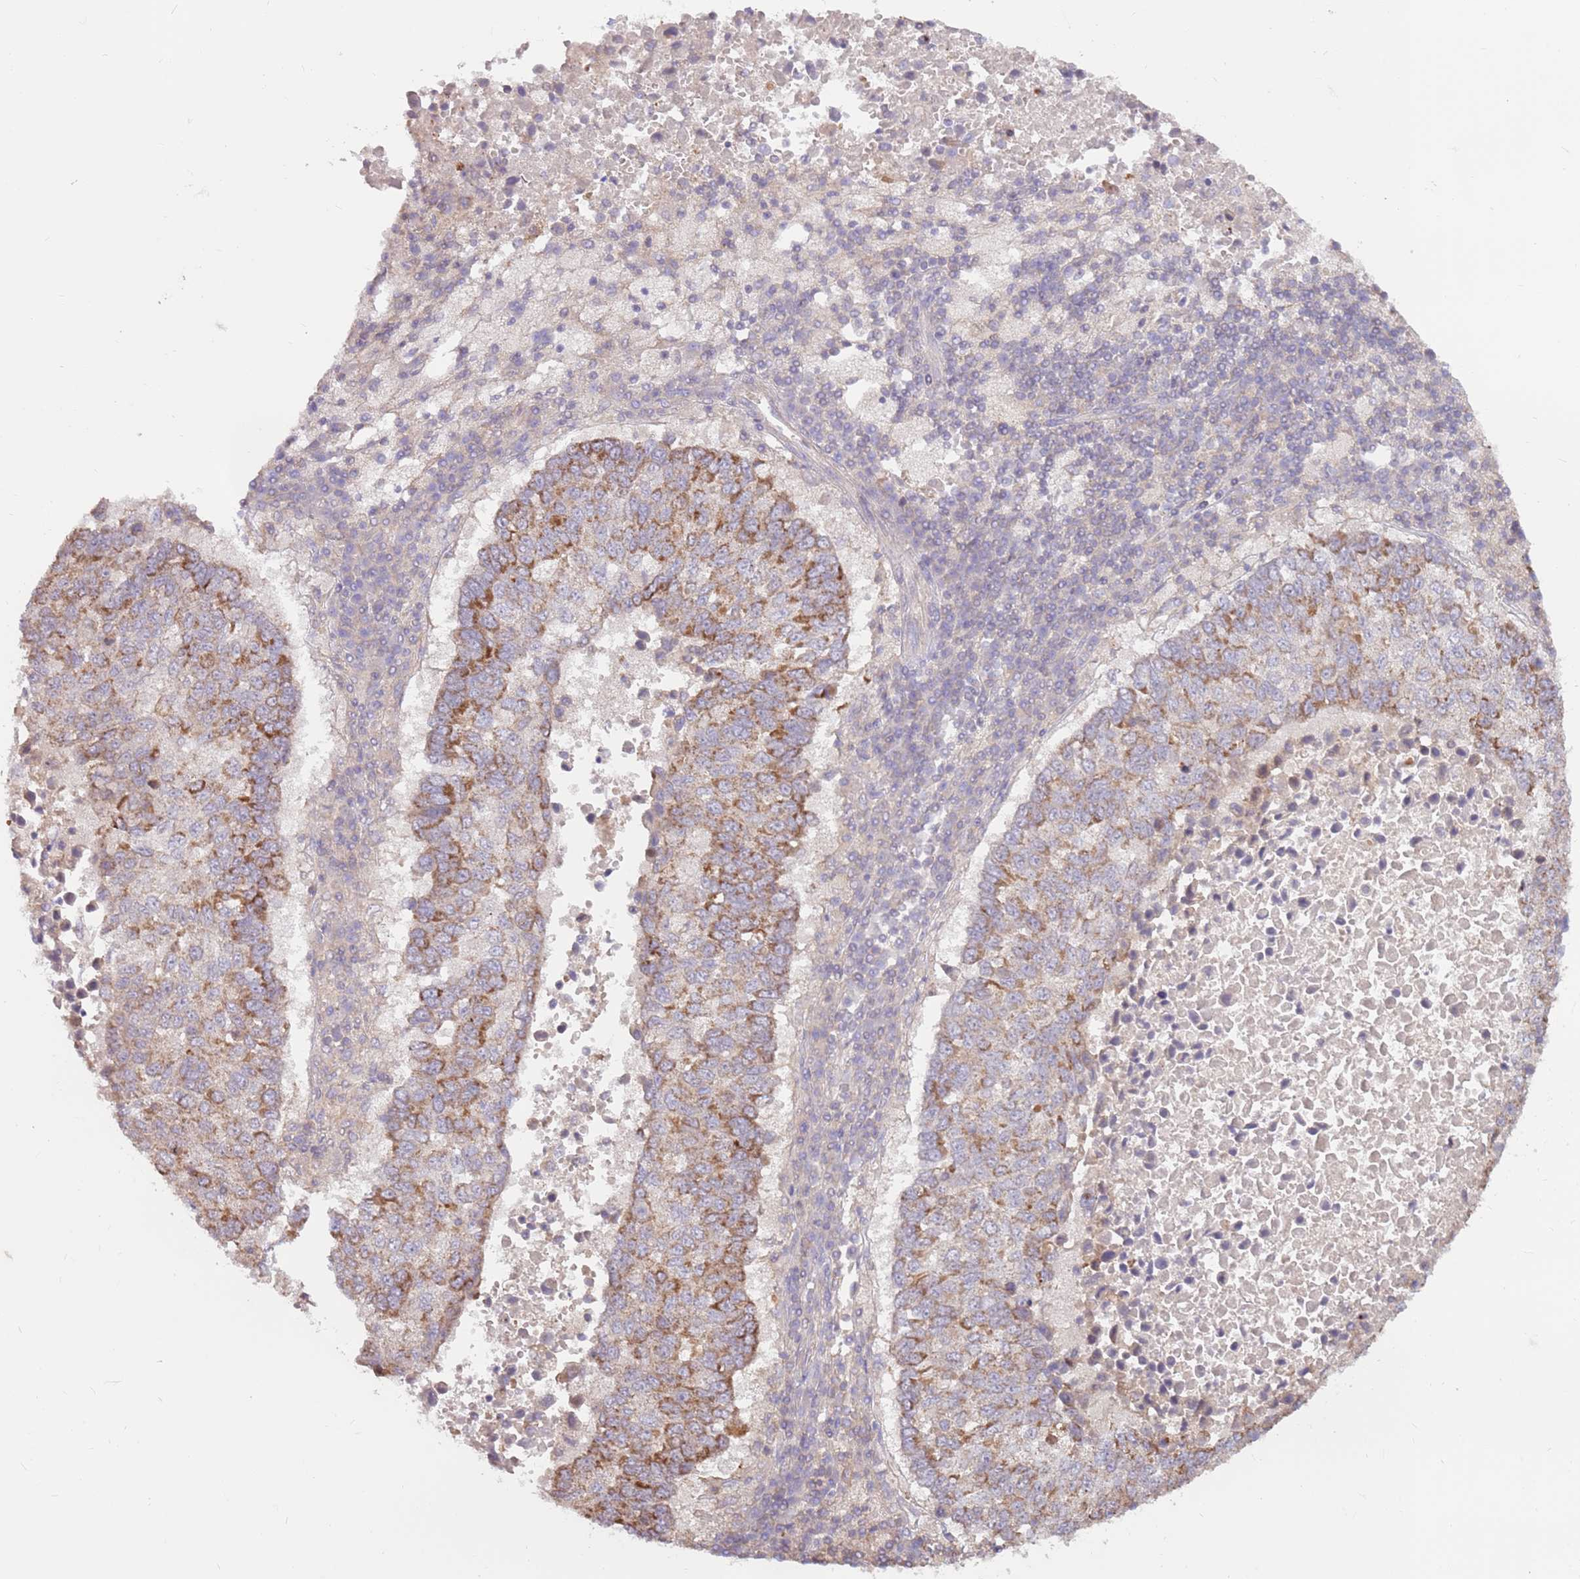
{"staining": {"intensity": "moderate", "quantity": ">75%", "location": "cytoplasmic/membranous"}, "tissue": "lung cancer", "cell_type": "Tumor cells", "image_type": "cancer", "snomed": [{"axis": "morphology", "description": "Squamous cell carcinoma, NOS"}, {"axis": "topography", "description": "Lung"}], "caption": "Immunohistochemical staining of human lung cancer (squamous cell carcinoma) displays moderate cytoplasmic/membranous protein staining in approximately >75% of tumor cells. The staining was performed using DAB (3,3'-diaminobenzidine) to visualize the protein expression in brown, while the nuclei were stained in blue with hematoxylin (Magnification: 20x).", "gene": "EVA1B", "patient": {"sex": "male", "age": 73}}